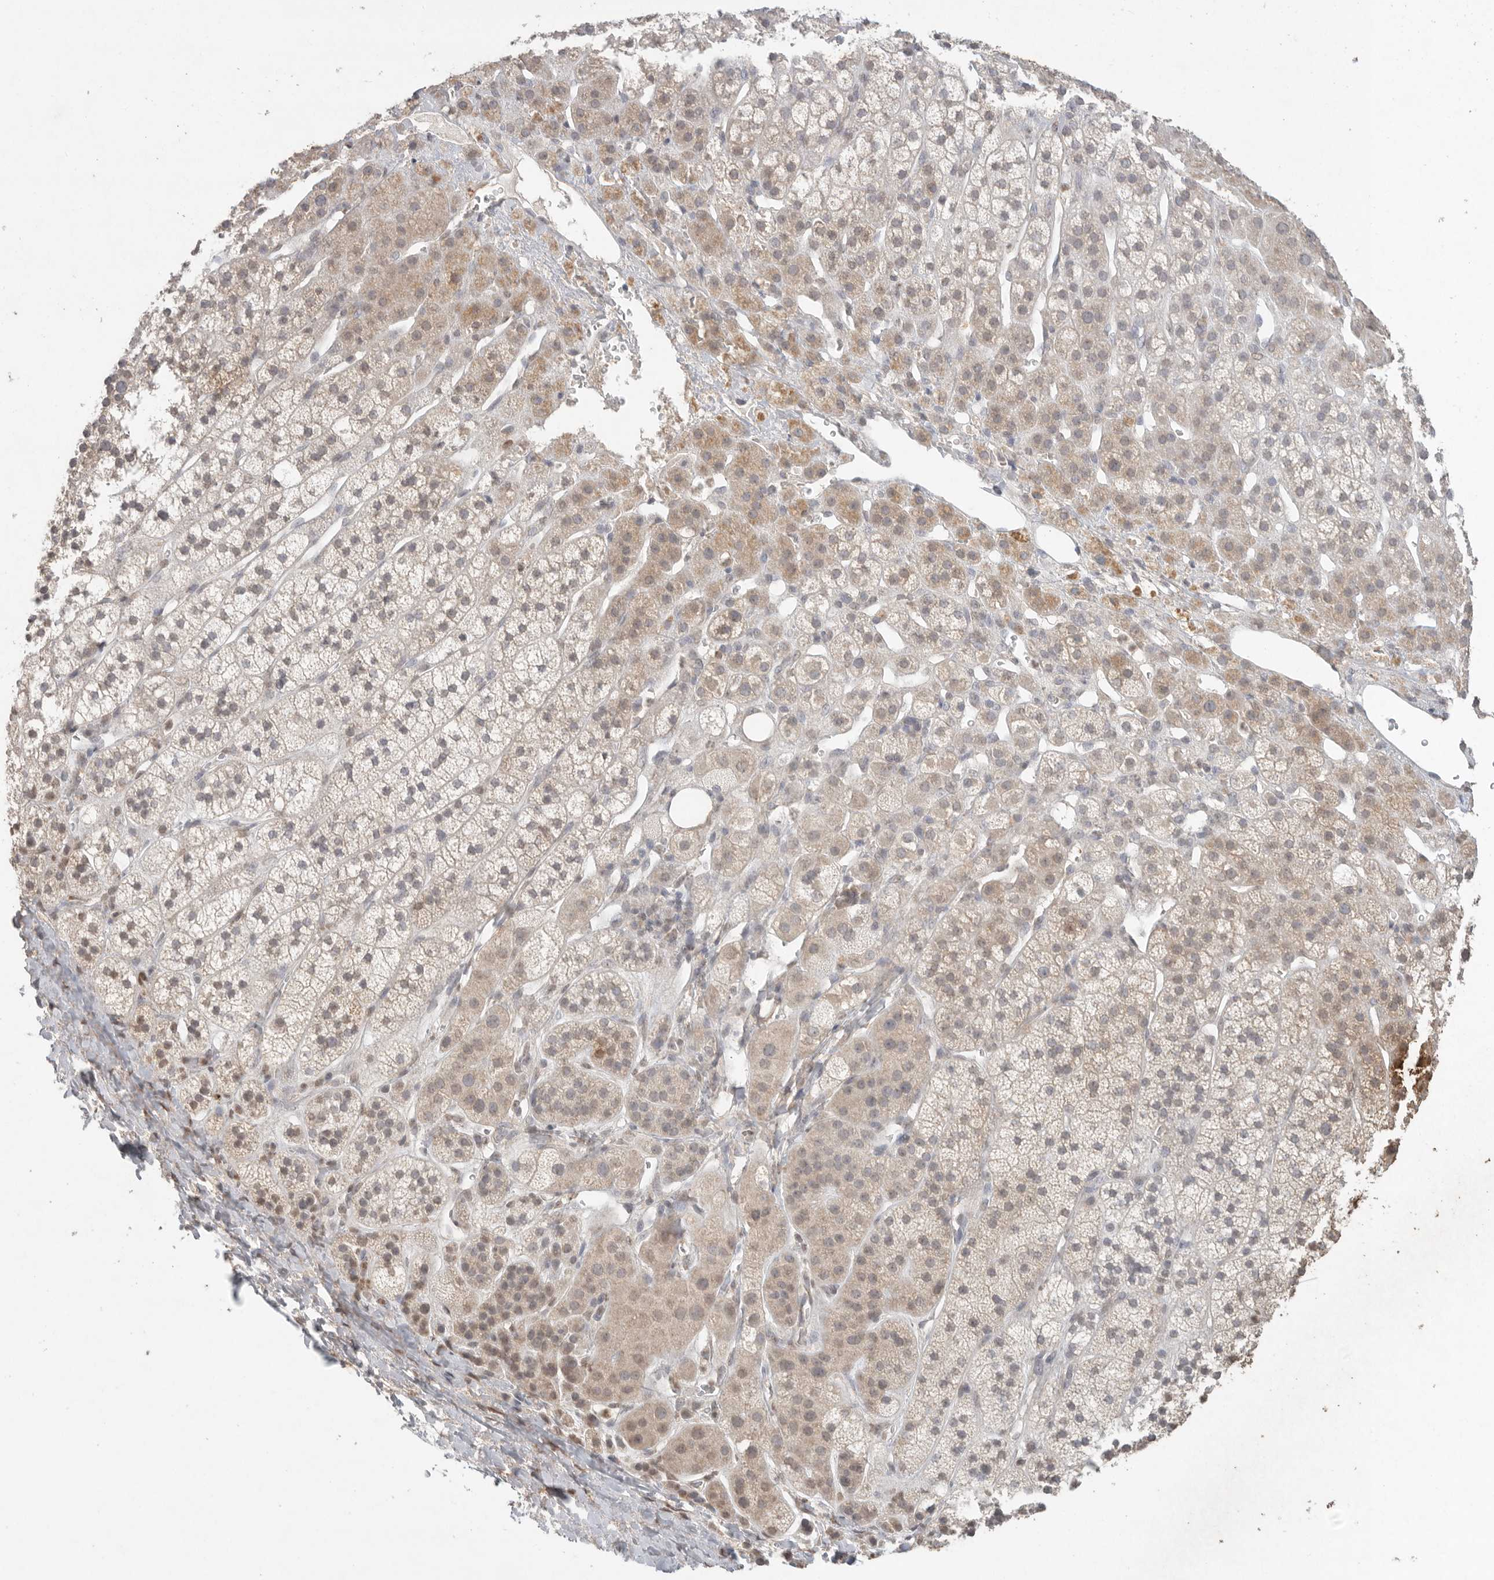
{"staining": {"intensity": "moderate", "quantity": "<25%", "location": "cytoplasmic/membranous"}, "tissue": "adrenal gland", "cell_type": "Glandular cells", "image_type": "normal", "snomed": [{"axis": "morphology", "description": "Normal tissue, NOS"}, {"axis": "topography", "description": "Adrenal gland"}], "caption": "Unremarkable adrenal gland displays moderate cytoplasmic/membranous expression in approximately <25% of glandular cells.", "gene": "KLK5", "patient": {"sex": "male", "age": 56}}